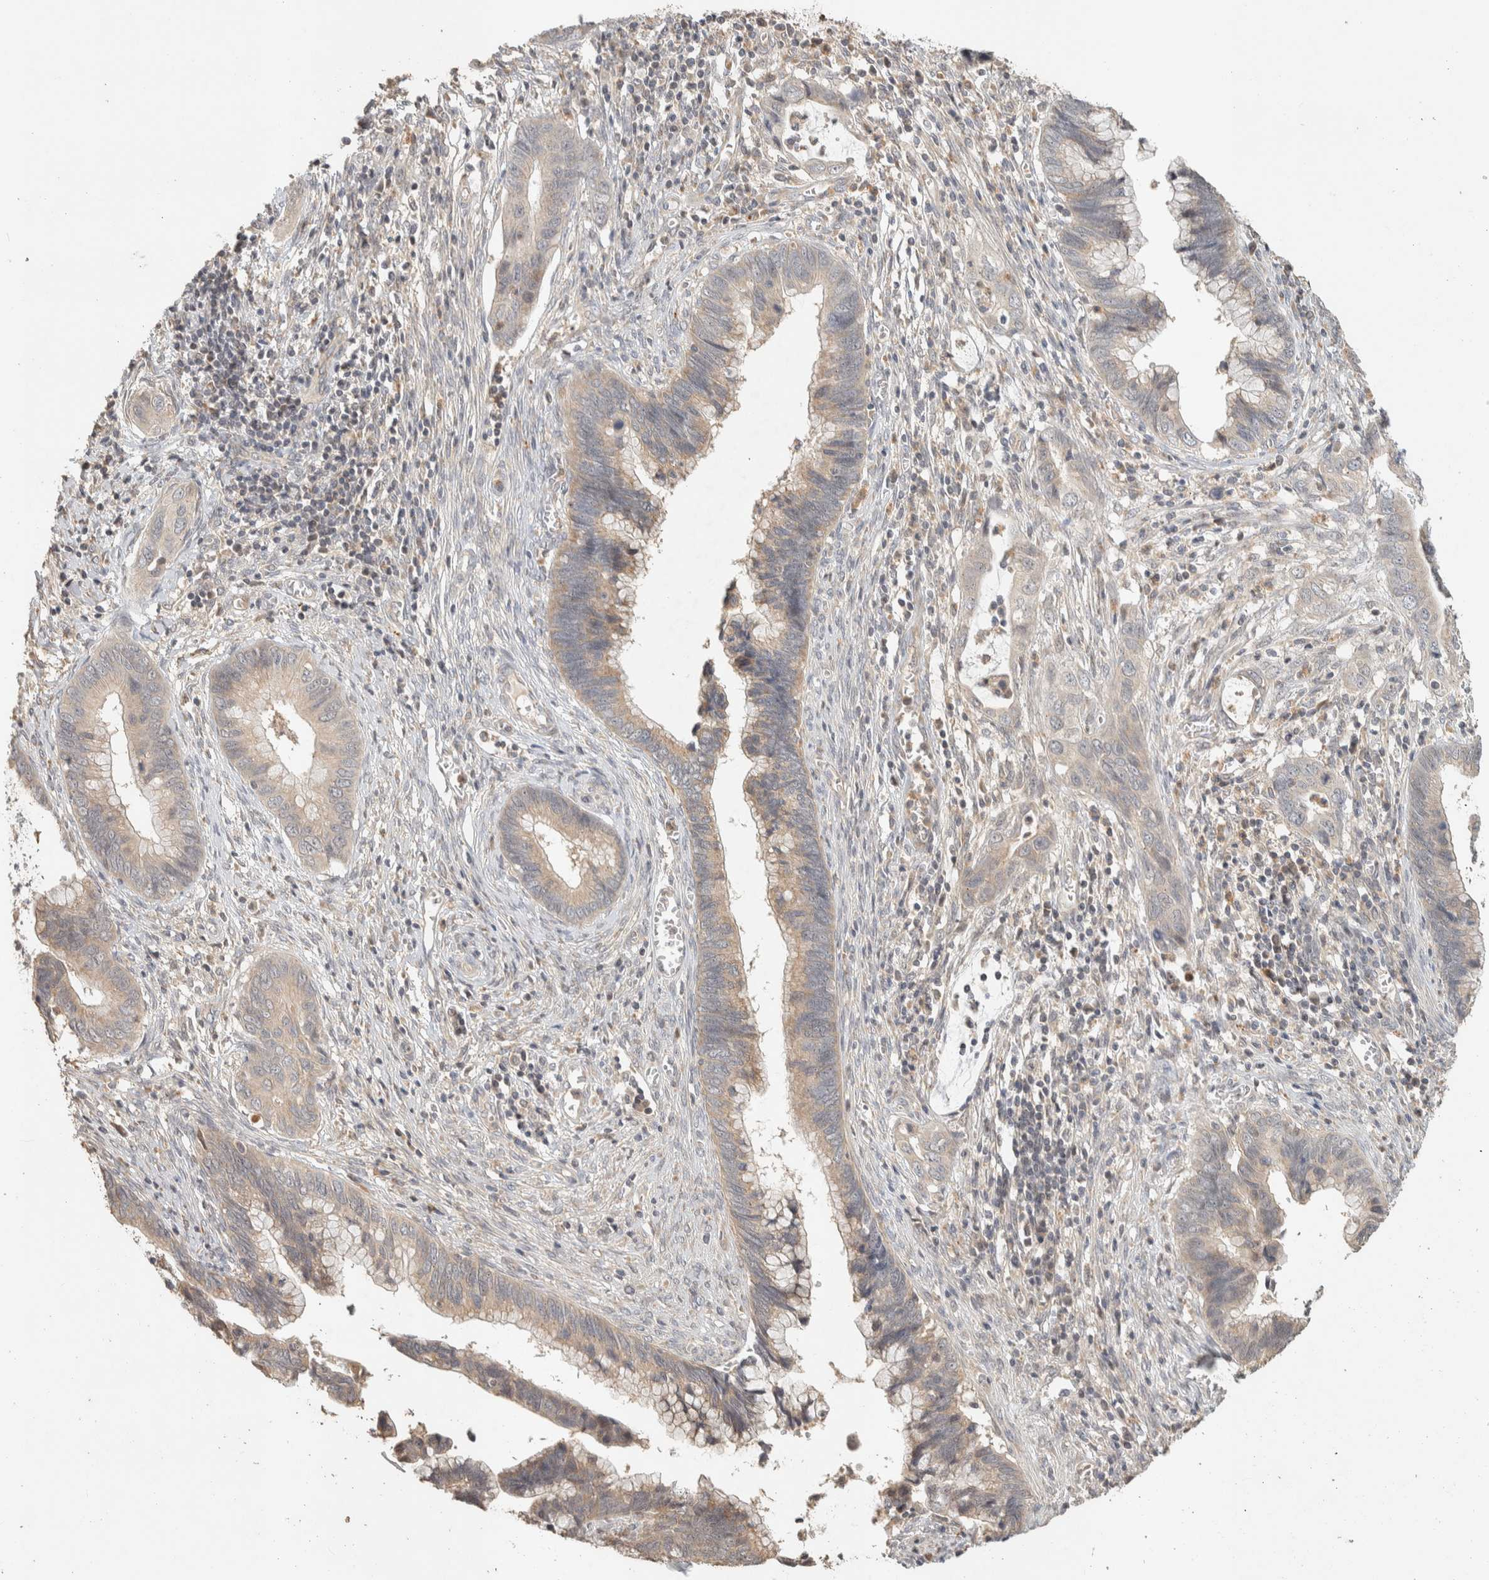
{"staining": {"intensity": "weak", "quantity": "<25%", "location": "cytoplasmic/membranous"}, "tissue": "cervical cancer", "cell_type": "Tumor cells", "image_type": "cancer", "snomed": [{"axis": "morphology", "description": "Adenocarcinoma, NOS"}, {"axis": "topography", "description": "Cervix"}], "caption": "IHC micrograph of human cervical adenocarcinoma stained for a protein (brown), which shows no positivity in tumor cells.", "gene": "ITPA", "patient": {"sex": "female", "age": 44}}